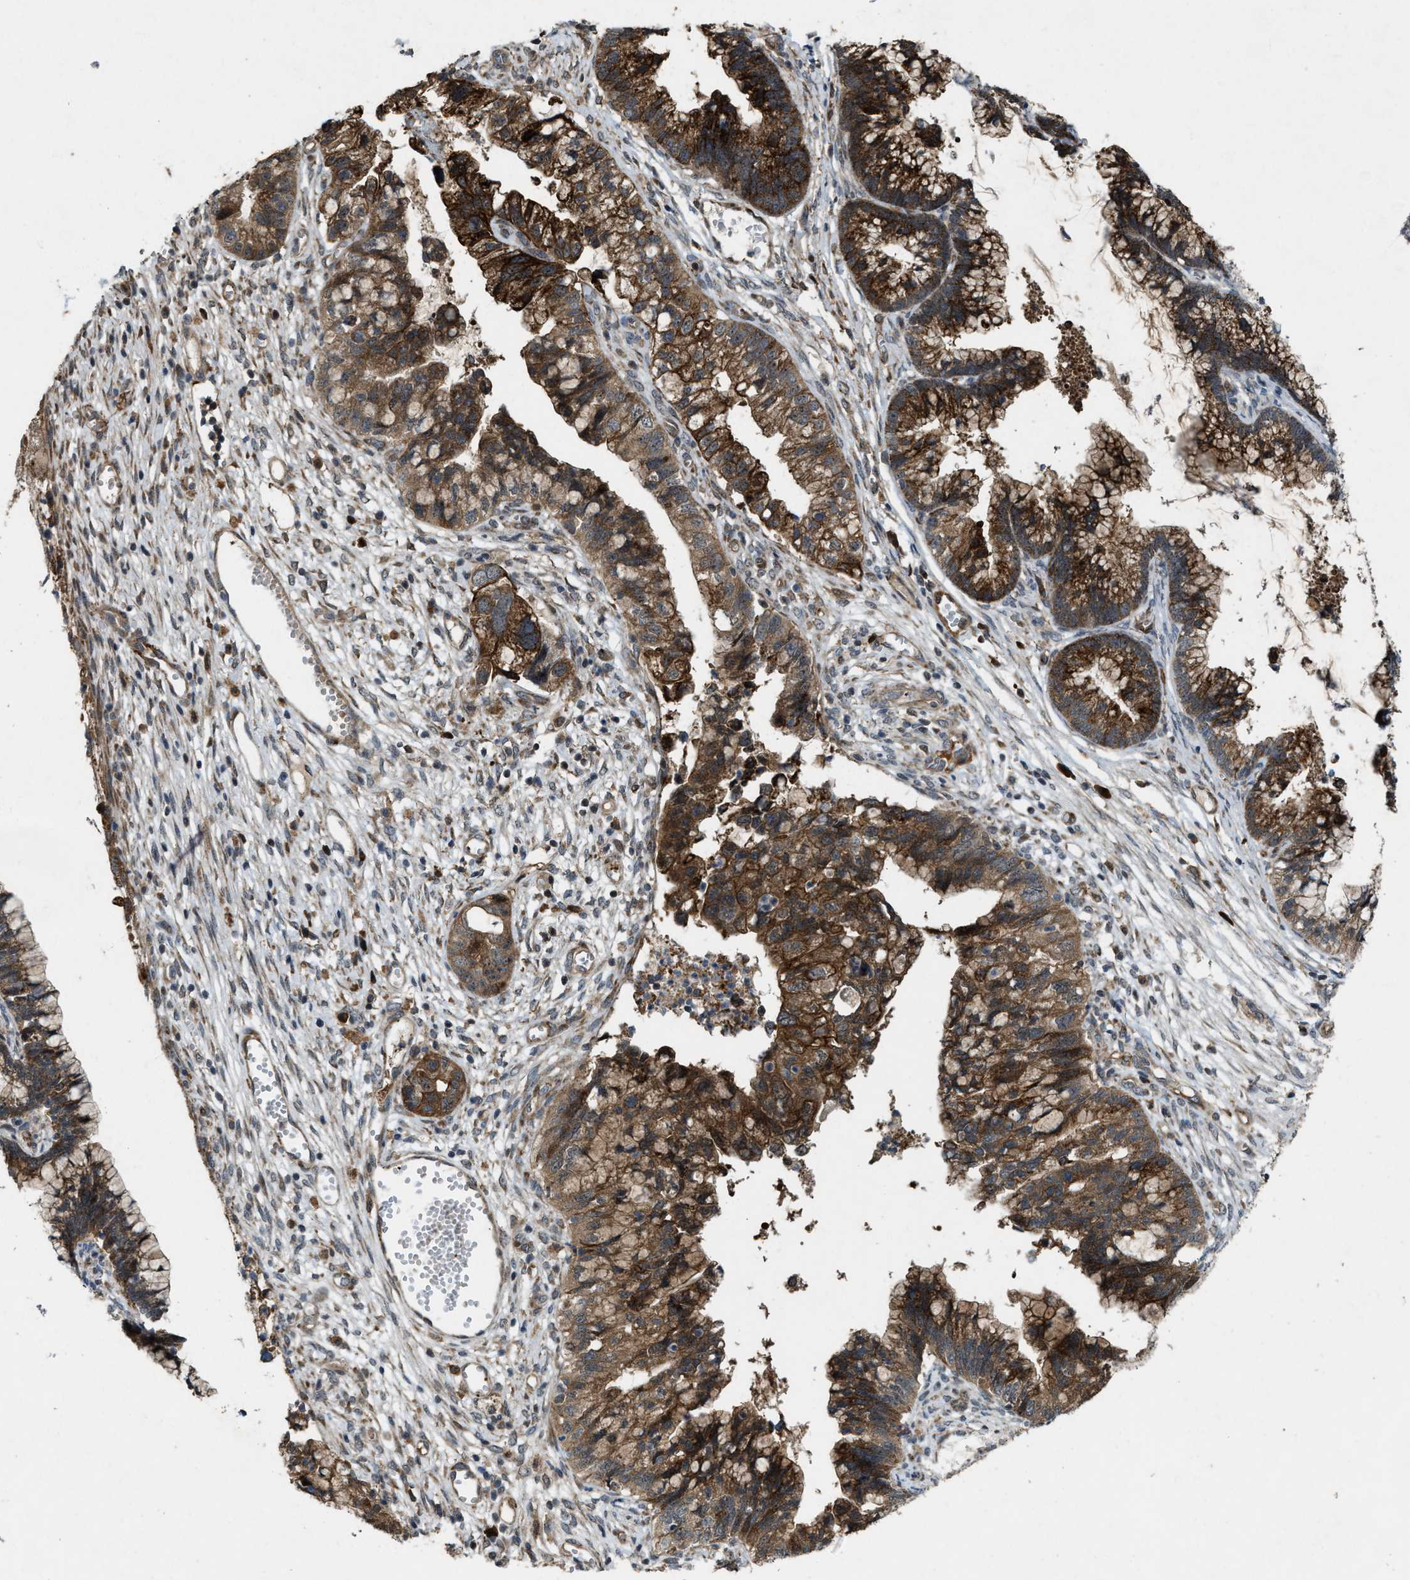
{"staining": {"intensity": "strong", "quantity": ">75%", "location": "cytoplasmic/membranous"}, "tissue": "cervical cancer", "cell_type": "Tumor cells", "image_type": "cancer", "snomed": [{"axis": "morphology", "description": "Adenocarcinoma, NOS"}, {"axis": "topography", "description": "Cervix"}], "caption": "Approximately >75% of tumor cells in adenocarcinoma (cervical) display strong cytoplasmic/membranous protein staining as visualized by brown immunohistochemical staining.", "gene": "LRRC72", "patient": {"sex": "female", "age": 44}}